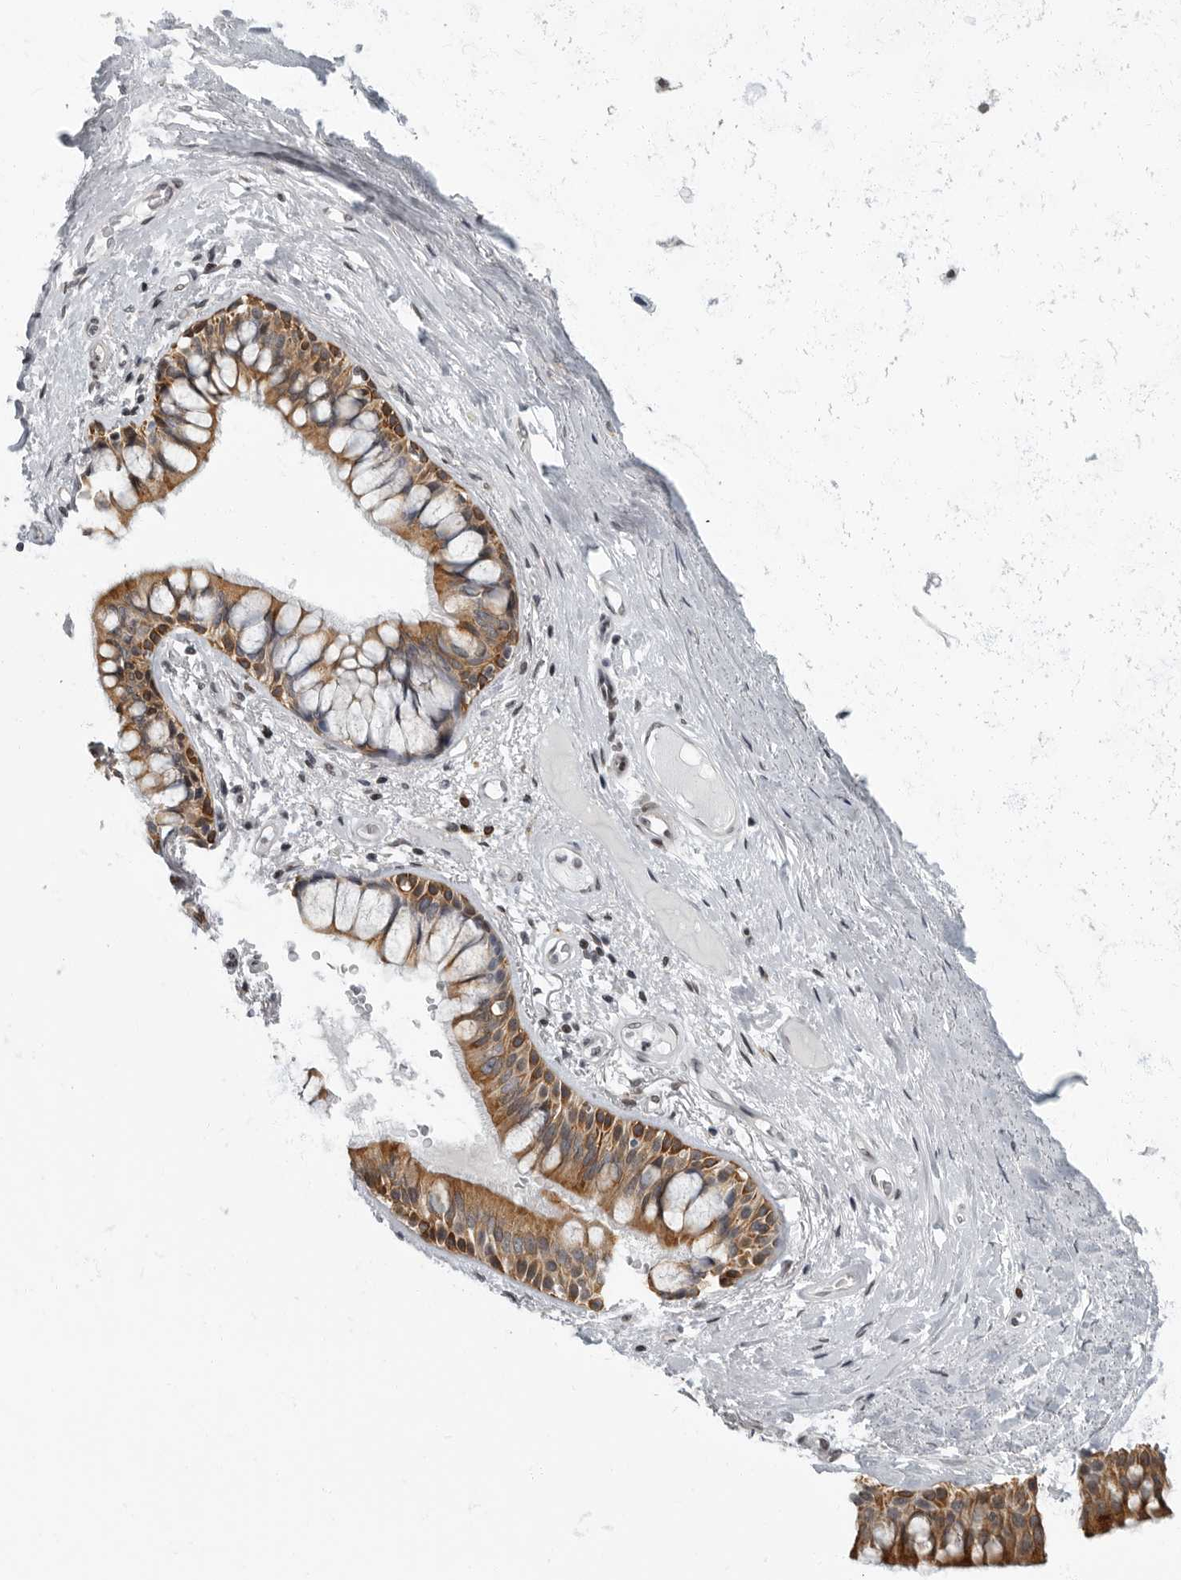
{"staining": {"intensity": "negative", "quantity": "none", "location": "none"}, "tissue": "adipose tissue", "cell_type": "Adipocytes", "image_type": "normal", "snomed": [{"axis": "morphology", "description": "Normal tissue, NOS"}, {"axis": "topography", "description": "Bronchus"}], "caption": "A histopathology image of adipose tissue stained for a protein shows no brown staining in adipocytes. Nuclei are stained in blue.", "gene": "EVI5", "patient": {"sex": "male", "age": 66}}